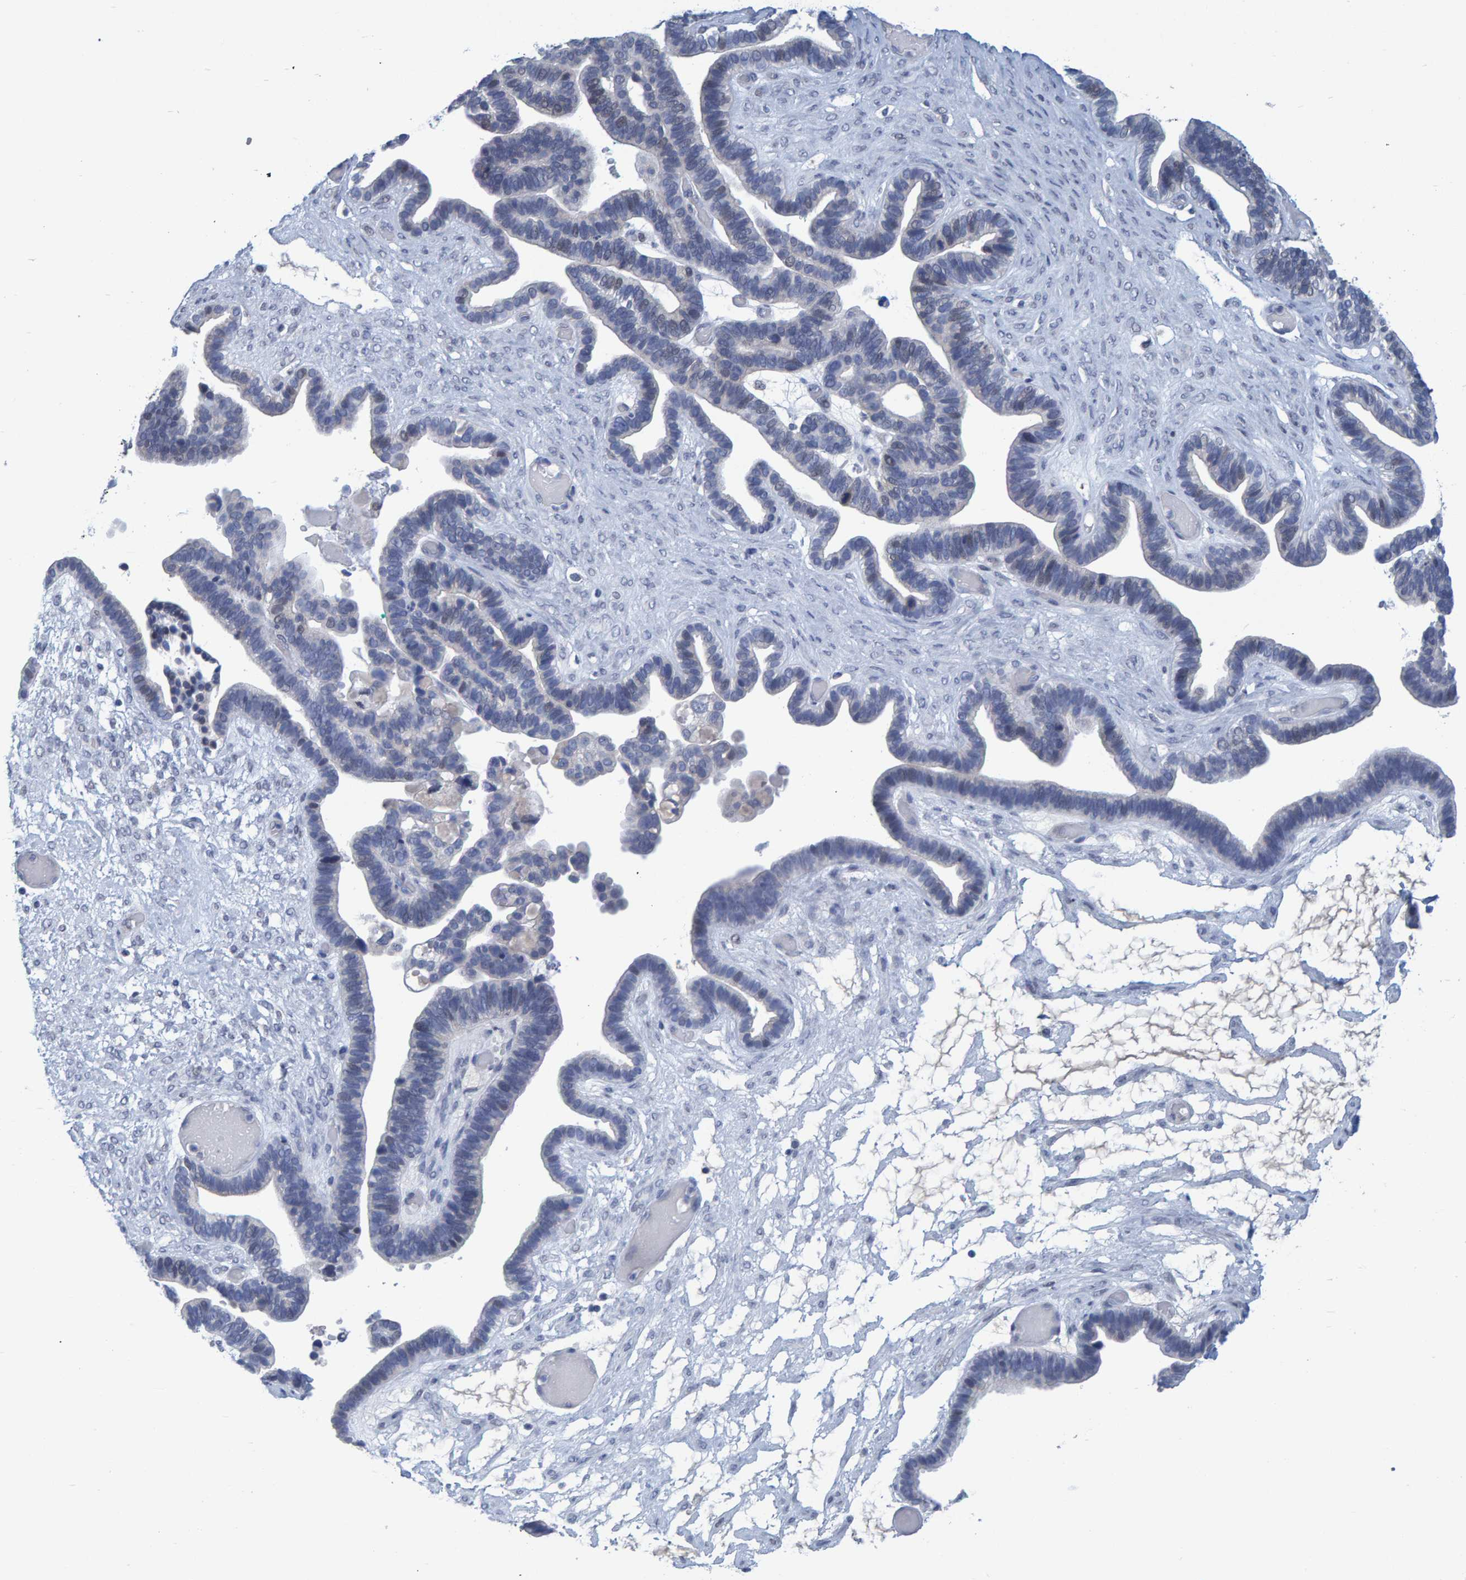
{"staining": {"intensity": "negative", "quantity": "none", "location": "none"}, "tissue": "ovarian cancer", "cell_type": "Tumor cells", "image_type": "cancer", "snomed": [{"axis": "morphology", "description": "Cystadenocarcinoma, serous, NOS"}, {"axis": "topography", "description": "Ovary"}], "caption": "This is an immunohistochemistry micrograph of ovarian cancer. There is no positivity in tumor cells.", "gene": "PROCA1", "patient": {"sex": "female", "age": 56}}